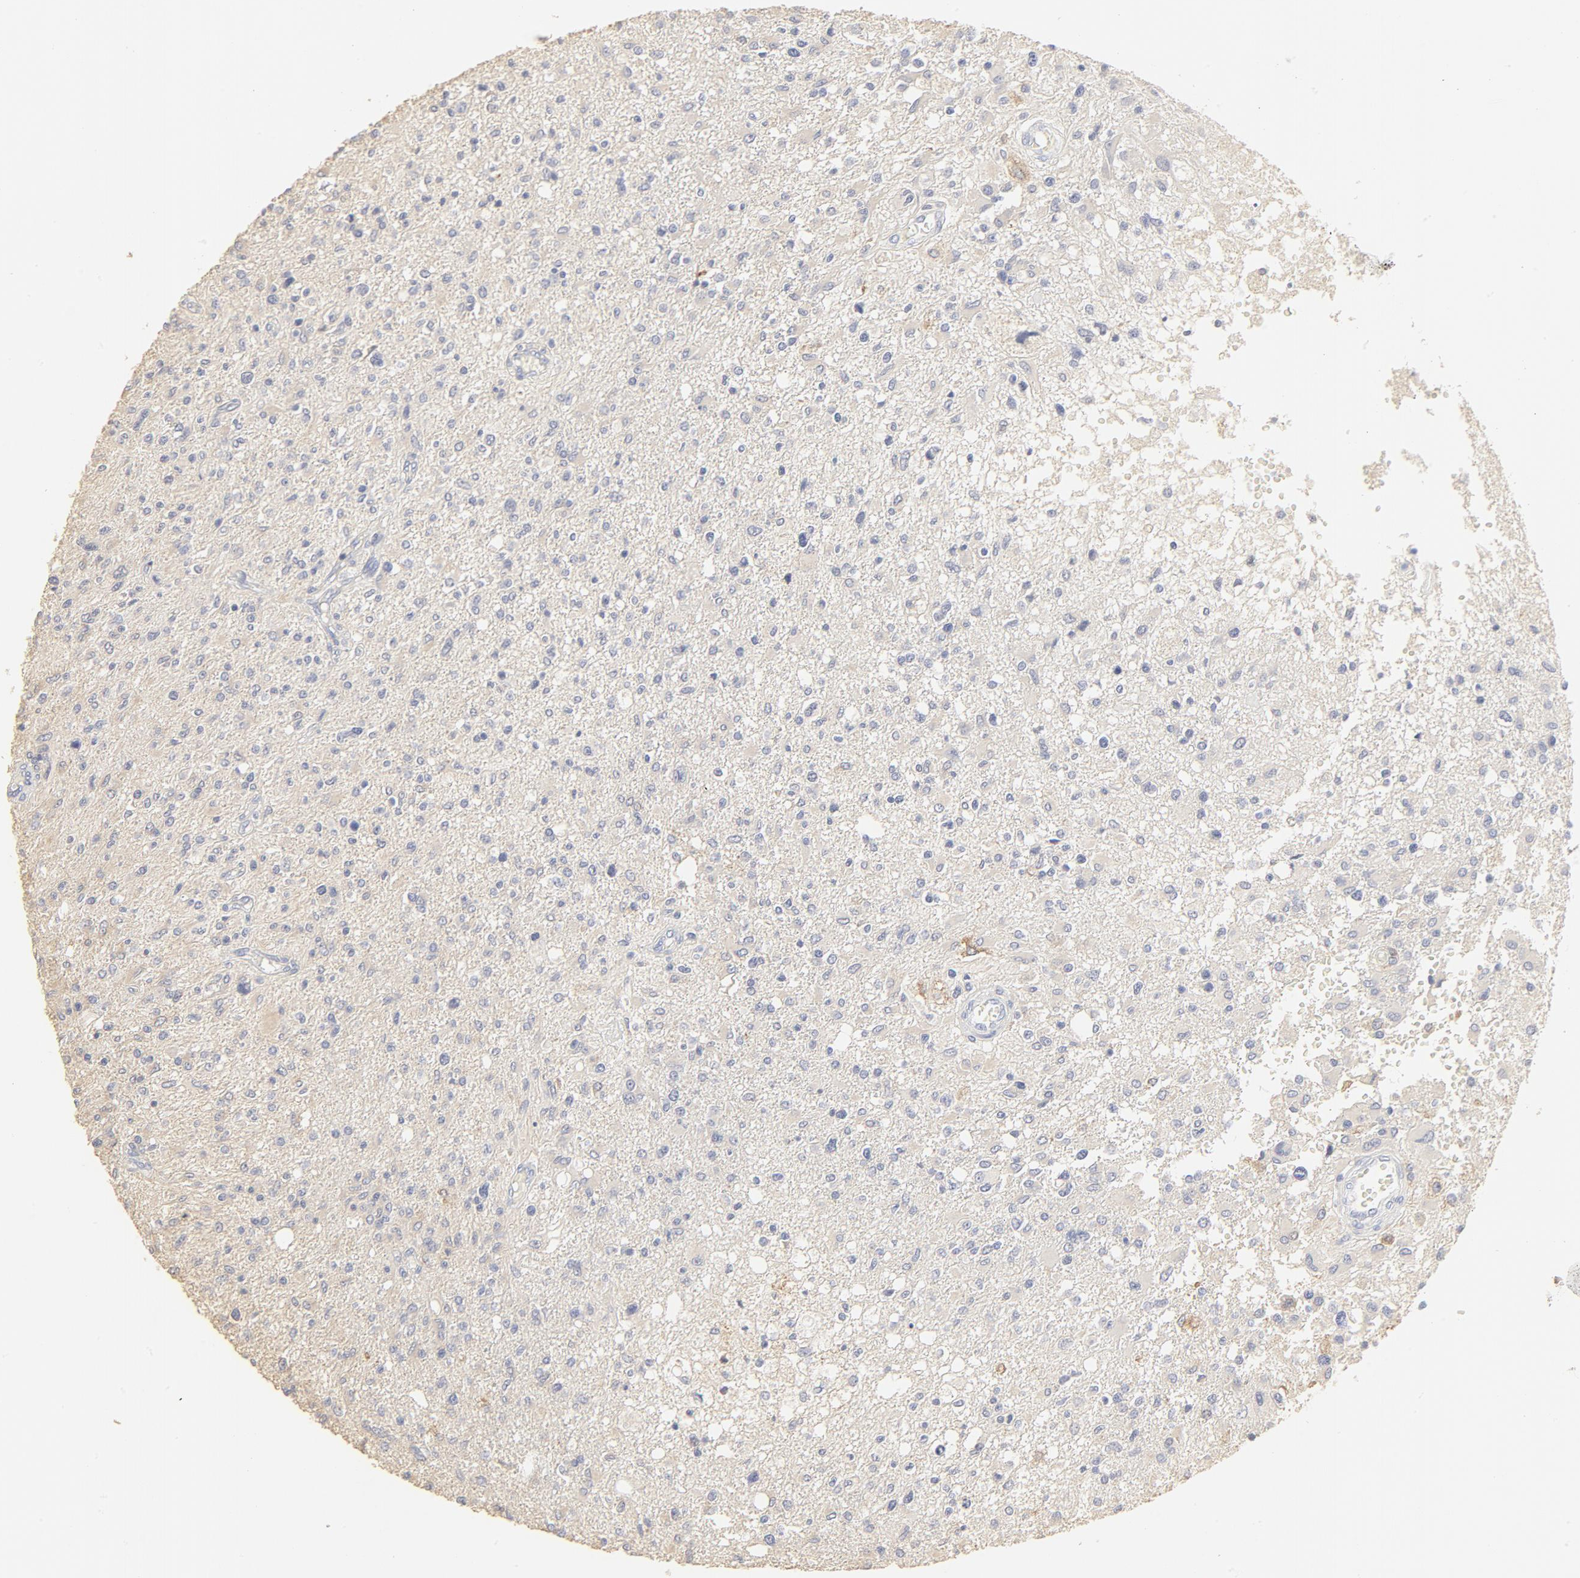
{"staining": {"intensity": "weak", "quantity": "<25%", "location": "cytoplasmic/membranous"}, "tissue": "glioma", "cell_type": "Tumor cells", "image_type": "cancer", "snomed": [{"axis": "morphology", "description": "Glioma, malignant, High grade"}, {"axis": "topography", "description": "Cerebral cortex"}], "caption": "A micrograph of glioma stained for a protein displays no brown staining in tumor cells. (Immunohistochemistry, brightfield microscopy, high magnification).", "gene": "FCGBP", "patient": {"sex": "male", "age": 76}}